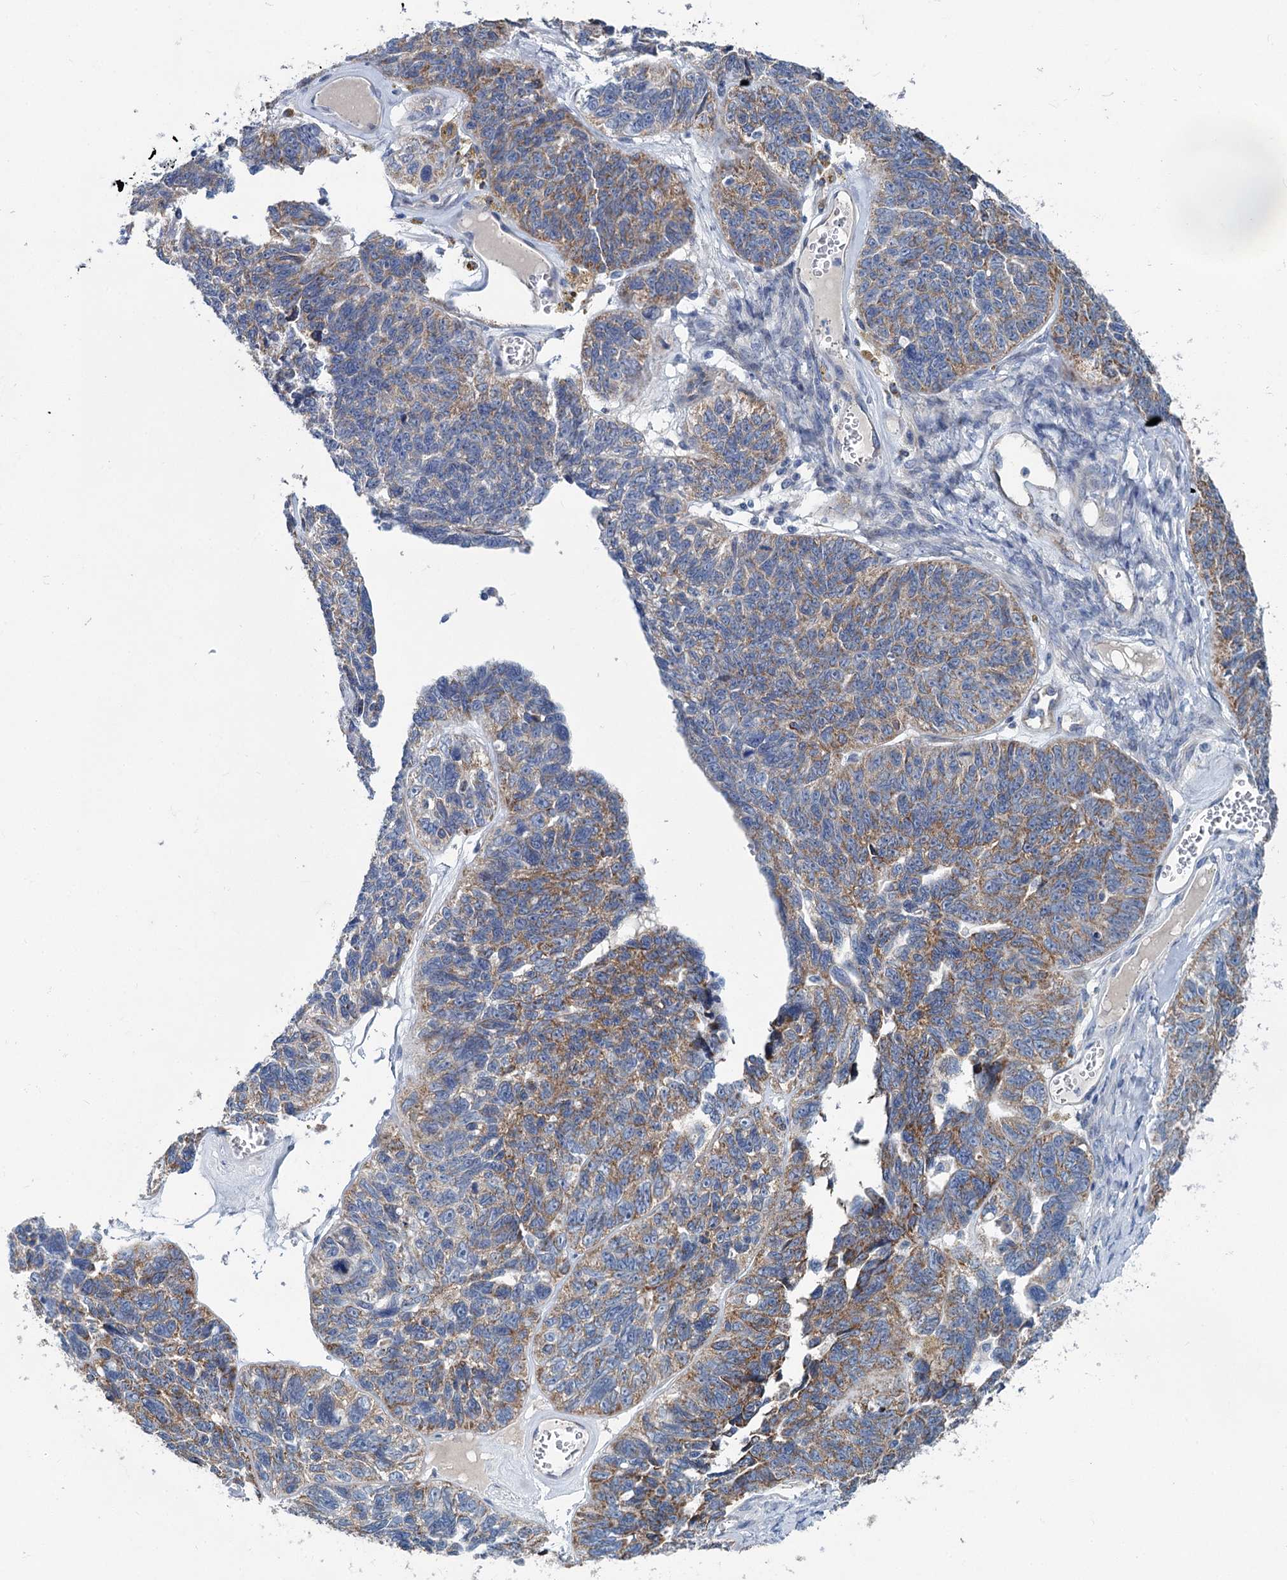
{"staining": {"intensity": "moderate", "quantity": "25%-75%", "location": "cytoplasmic/membranous"}, "tissue": "ovarian cancer", "cell_type": "Tumor cells", "image_type": "cancer", "snomed": [{"axis": "morphology", "description": "Cystadenocarcinoma, serous, NOS"}, {"axis": "topography", "description": "Ovary"}], "caption": "The photomicrograph displays staining of serous cystadenocarcinoma (ovarian), revealing moderate cytoplasmic/membranous protein staining (brown color) within tumor cells. (IHC, brightfield microscopy, high magnification).", "gene": "CHDH", "patient": {"sex": "female", "age": 79}}